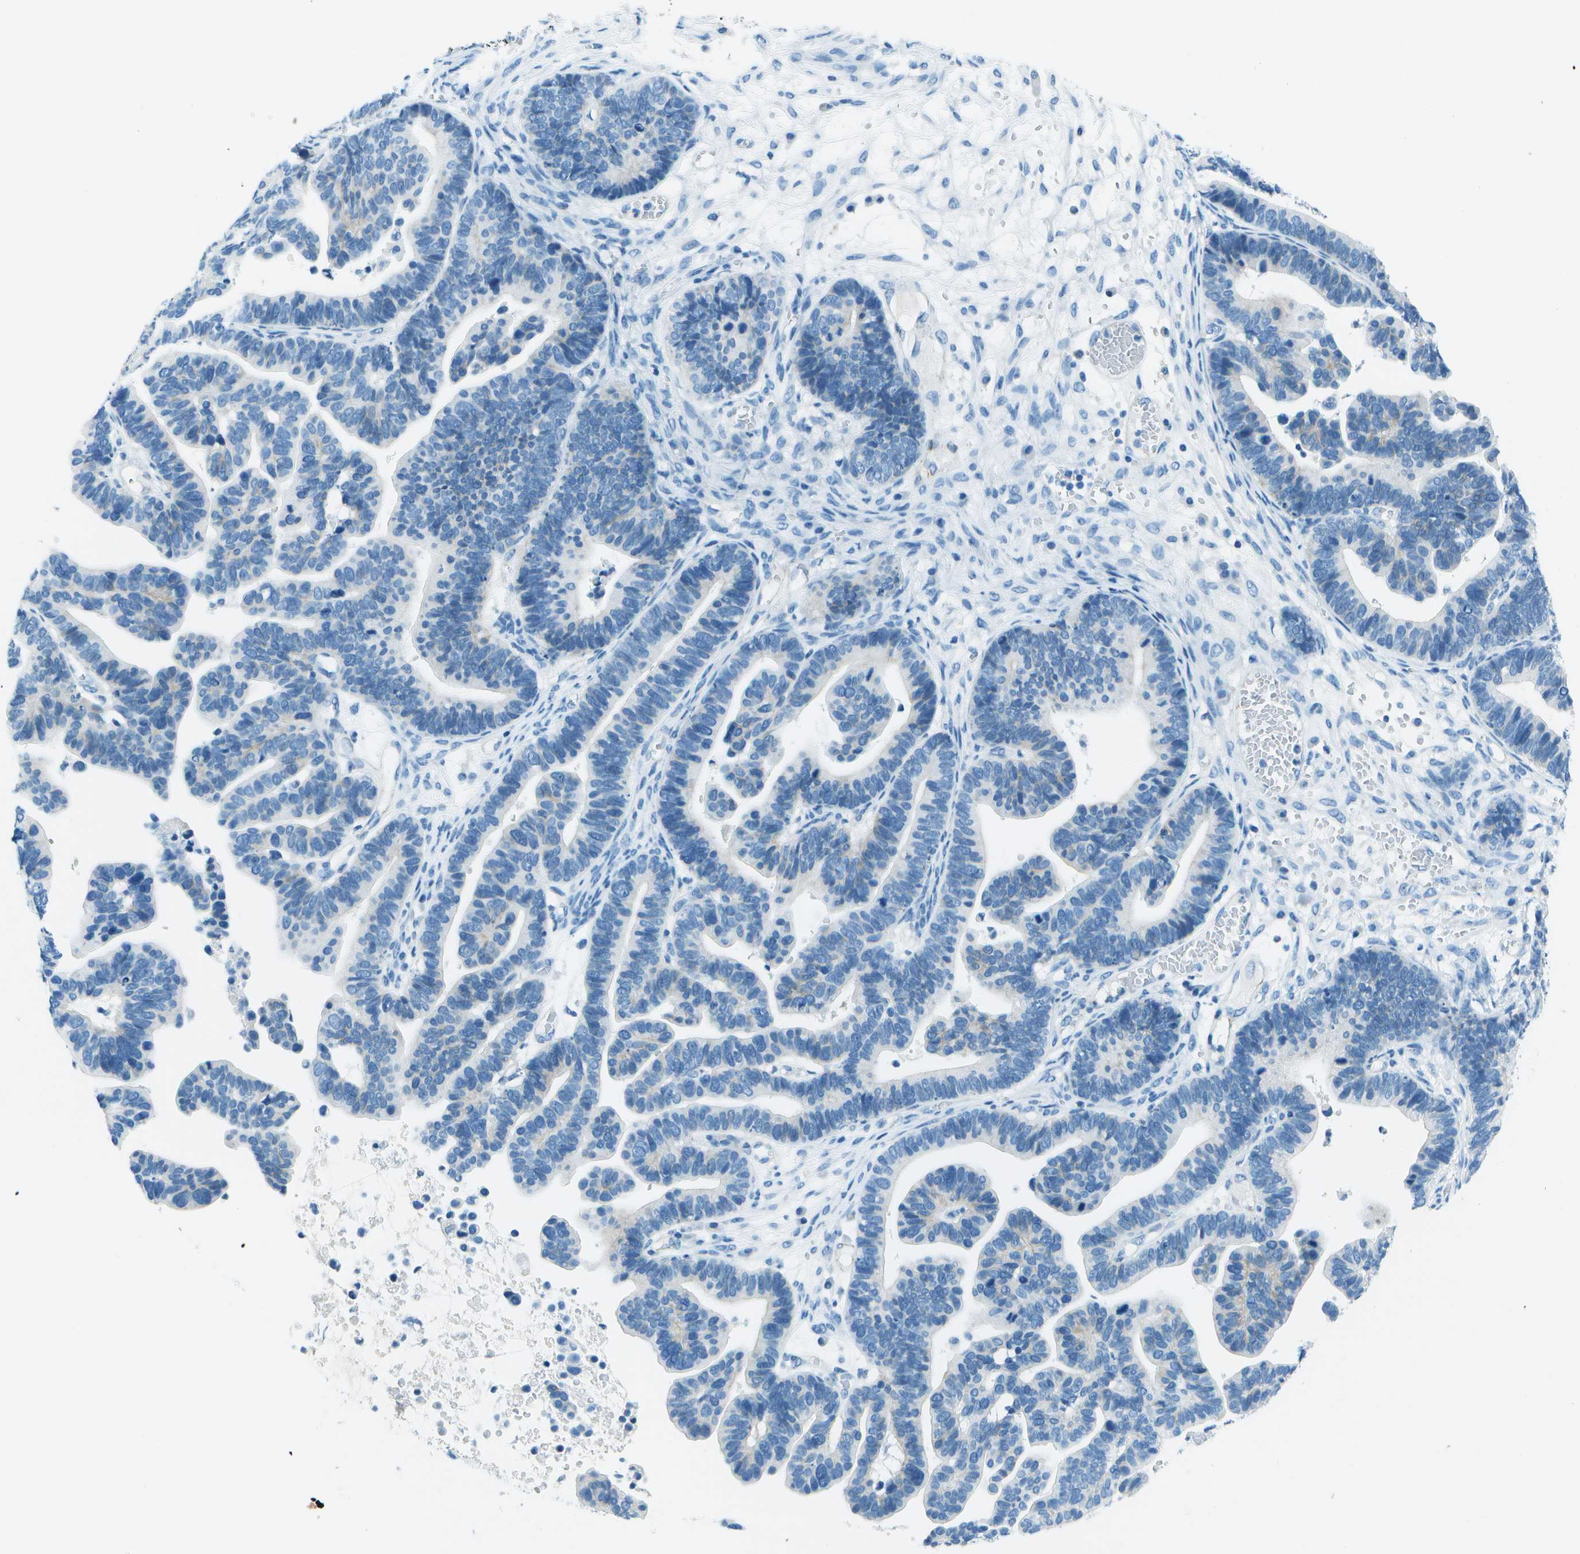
{"staining": {"intensity": "negative", "quantity": "none", "location": "none"}, "tissue": "ovarian cancer", "cell_type": "Tumor cells", "image_type": "cancer", "snomed": [{"axis": "morphology", "description": "Cystadenocarcinoma, serous, NOS"}, {"axis": "topography", "description": "Ovary"}], "caption": "This photomicrograph is of ovarian serous cystadenocarcinoma stained with IHC to label a protein in brown with the nuclei are counter-stained blue. There is no positivity in tumor cells. Brightfield microscopy of IHC stained with DAB (brown) and hematoxylin (blue), captured at high magnification.", "gene": "SLC16A10", "patient": {"sex": "female", "age": 56}}